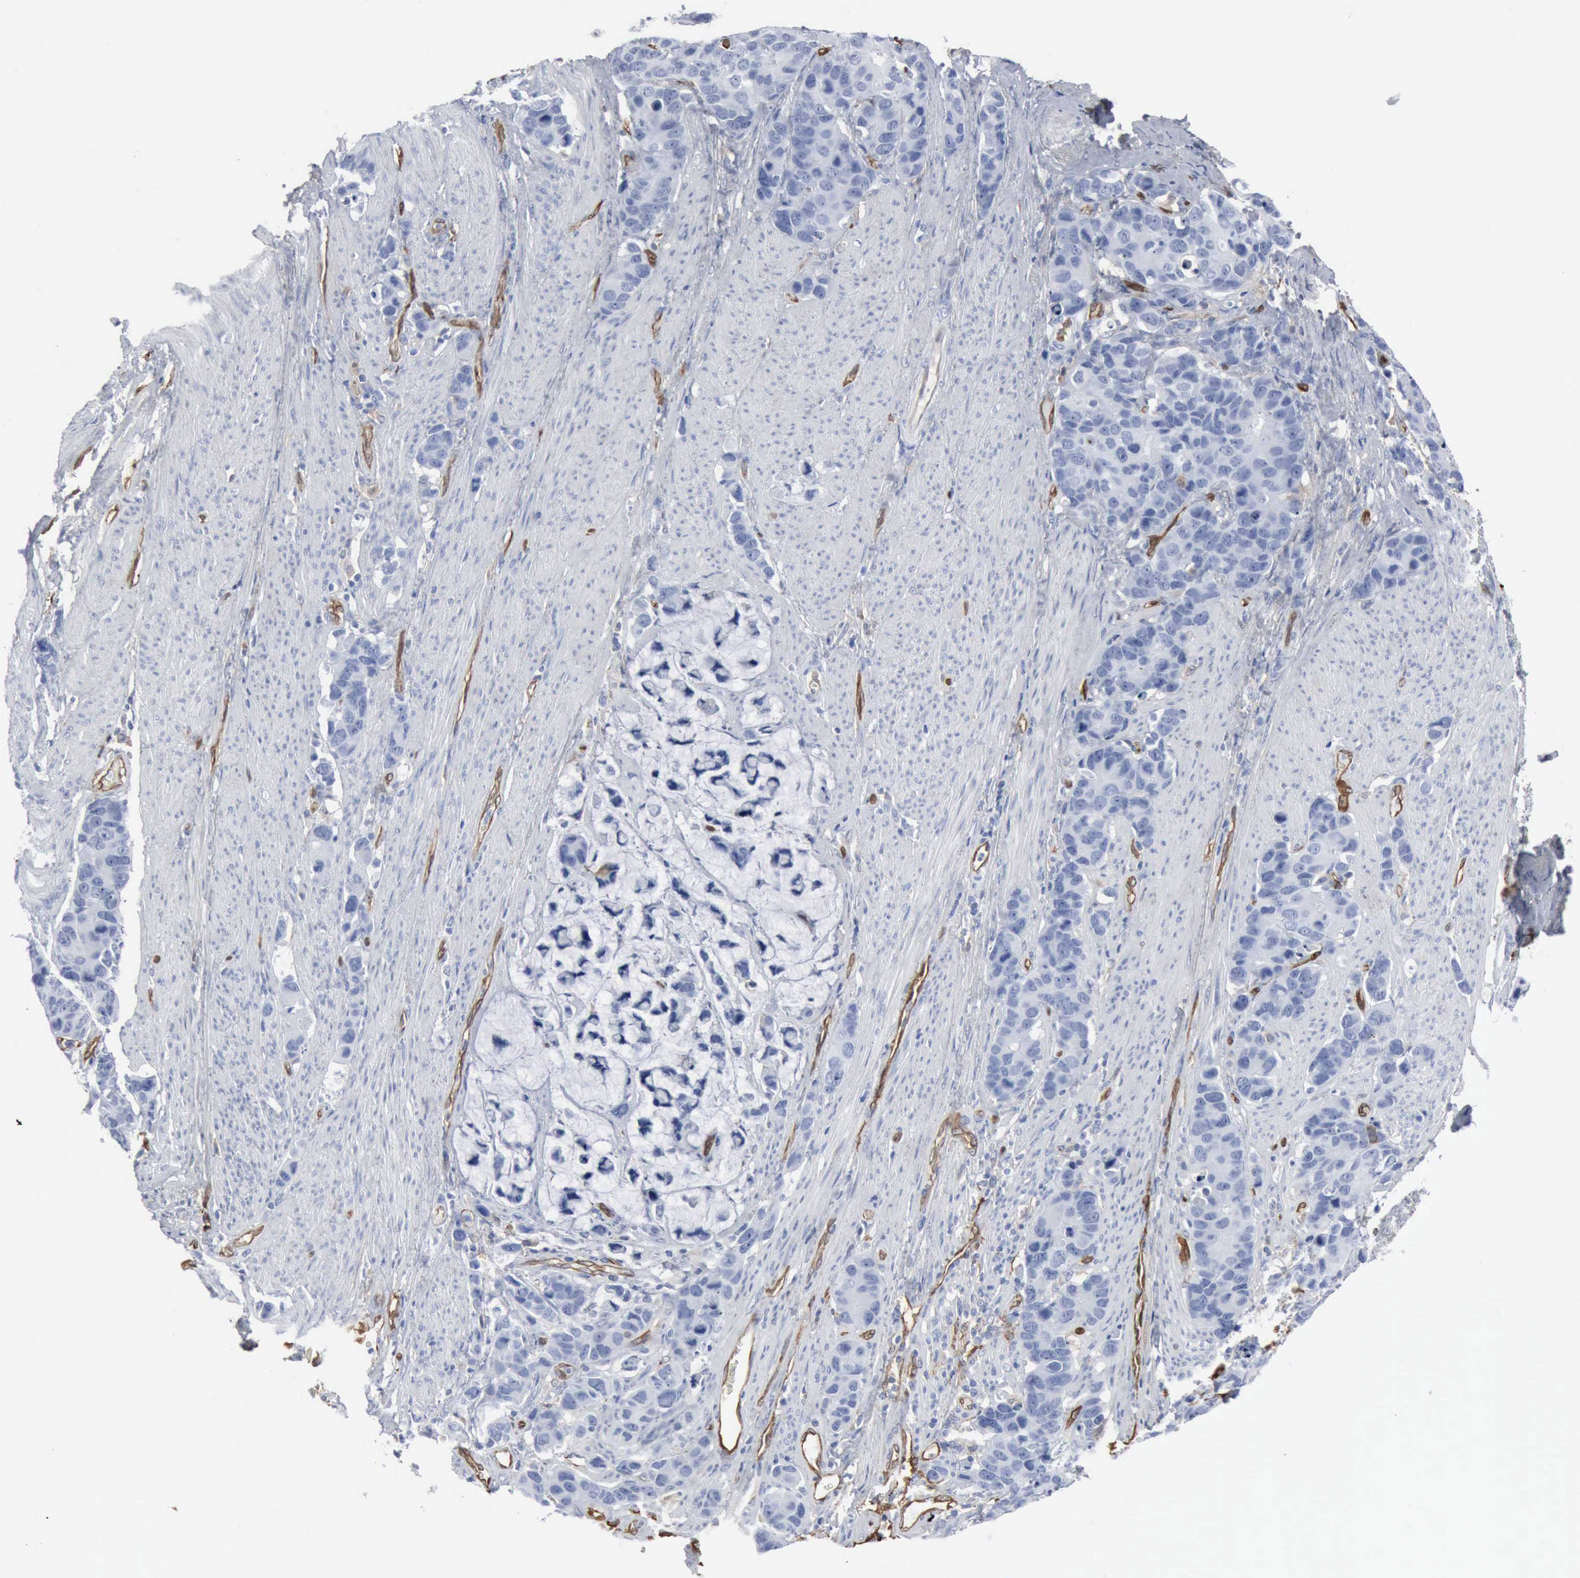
{"staining": {"intensity": "negative", "quantity": "none", "location": "none"}, "tissue": "stomach cancer", "cell_type": "Tumor cells", "image_type": "cancer", "snomed": [{"axis": "morphology", "description": "Adenocarcinoma, NOS"}, {"axis": "topography", "description": "Stomach, upper"}], "caption": "An image of human stomach adenocarcinoma is negative for staining in tumor cells.", "gene": "FSCN1", "patient": {"sex": "male", "age": 71}}